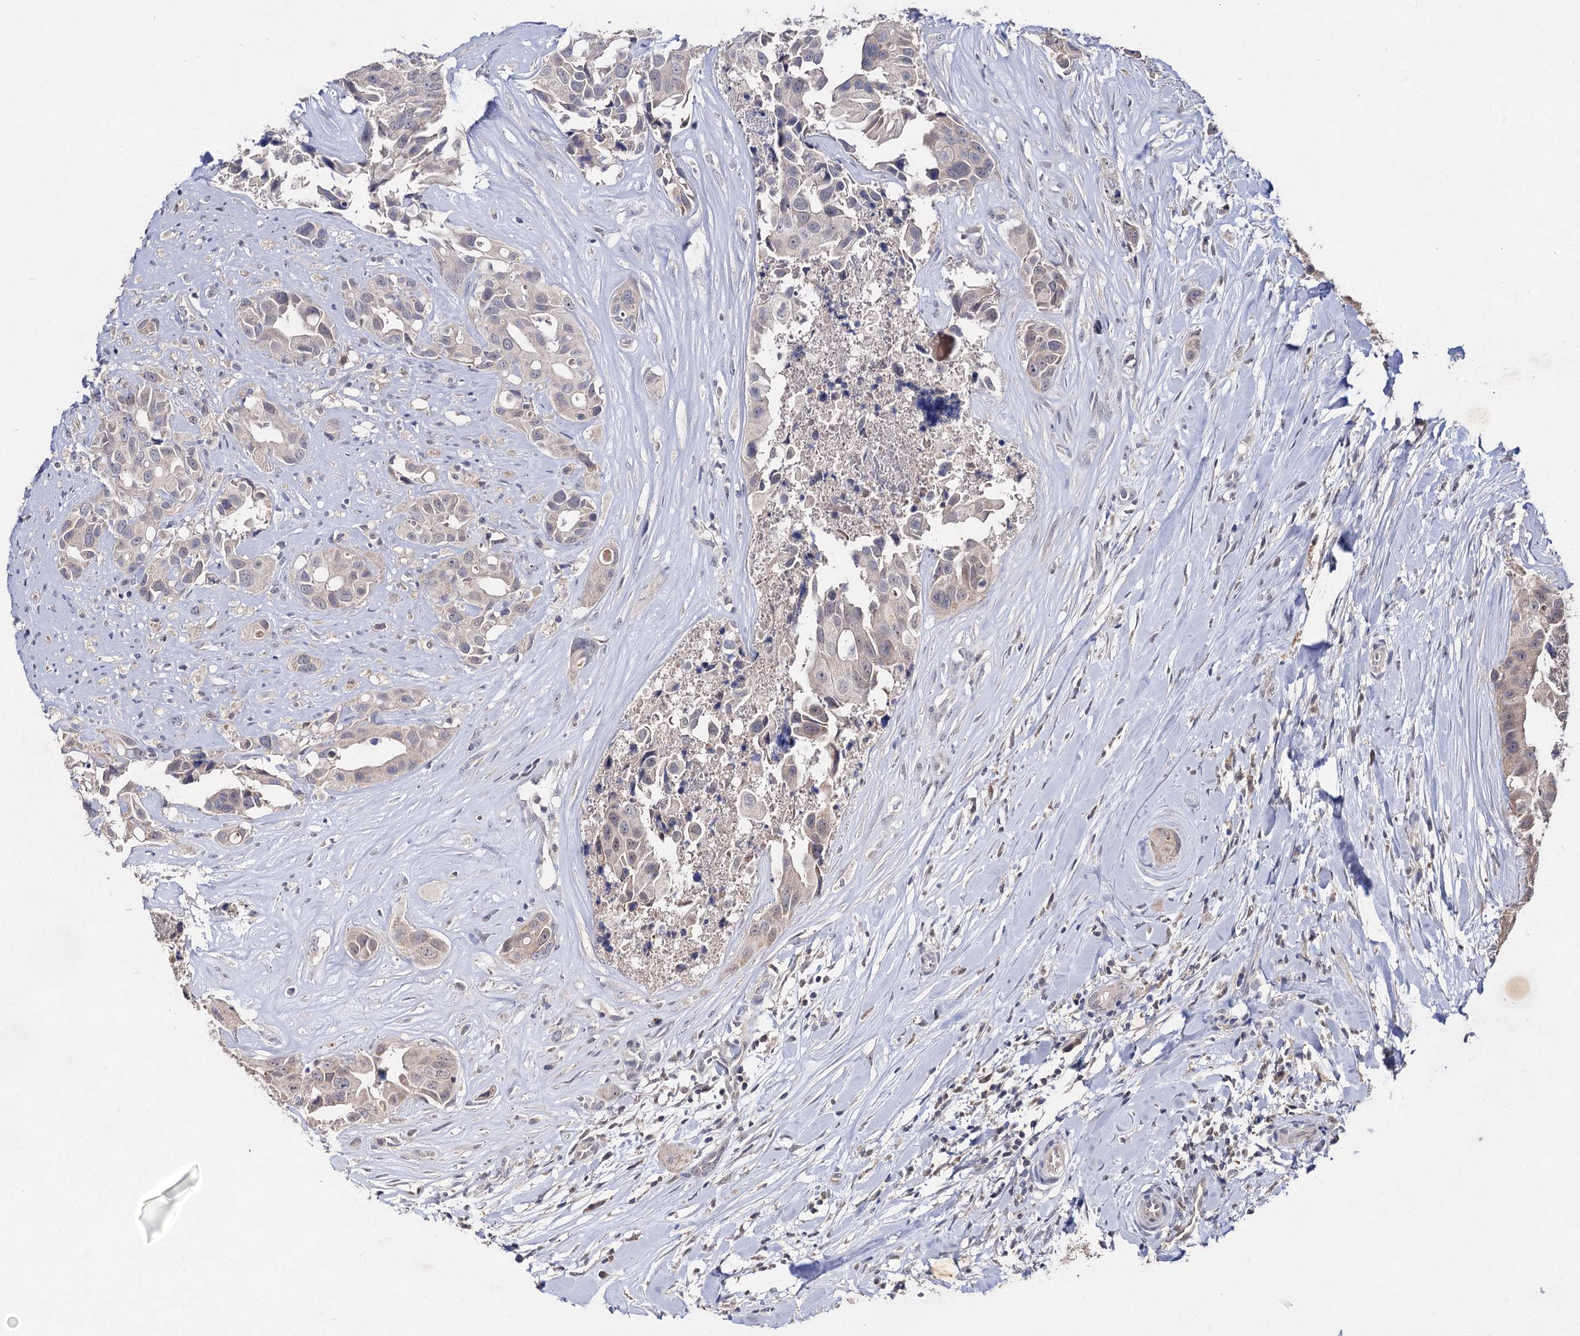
{"staining": {"intensity": "weak", "quantity": "<25%", "location": "cytoplasmic/membranous"}, "tissue": "head and neck cancer", "cell_type": "Tumor cells", "image_type": "cancer", "snomed": [{"axis": "morphology", "description": "Adenocarcinoma, NOS"}, {"axis": "morphology", "description": "Adenocarcinoma, metastatic, NOS"}, {"axis": "topography", "description": "Head-Neck"}], "caption": "Immunohistochemistry (IHC) of human adenocarcinoma (head and neck) reveals no positivity in tumor cells.", "gene": "ACTR6", "patient": {"sex": "male", "age": 75}}